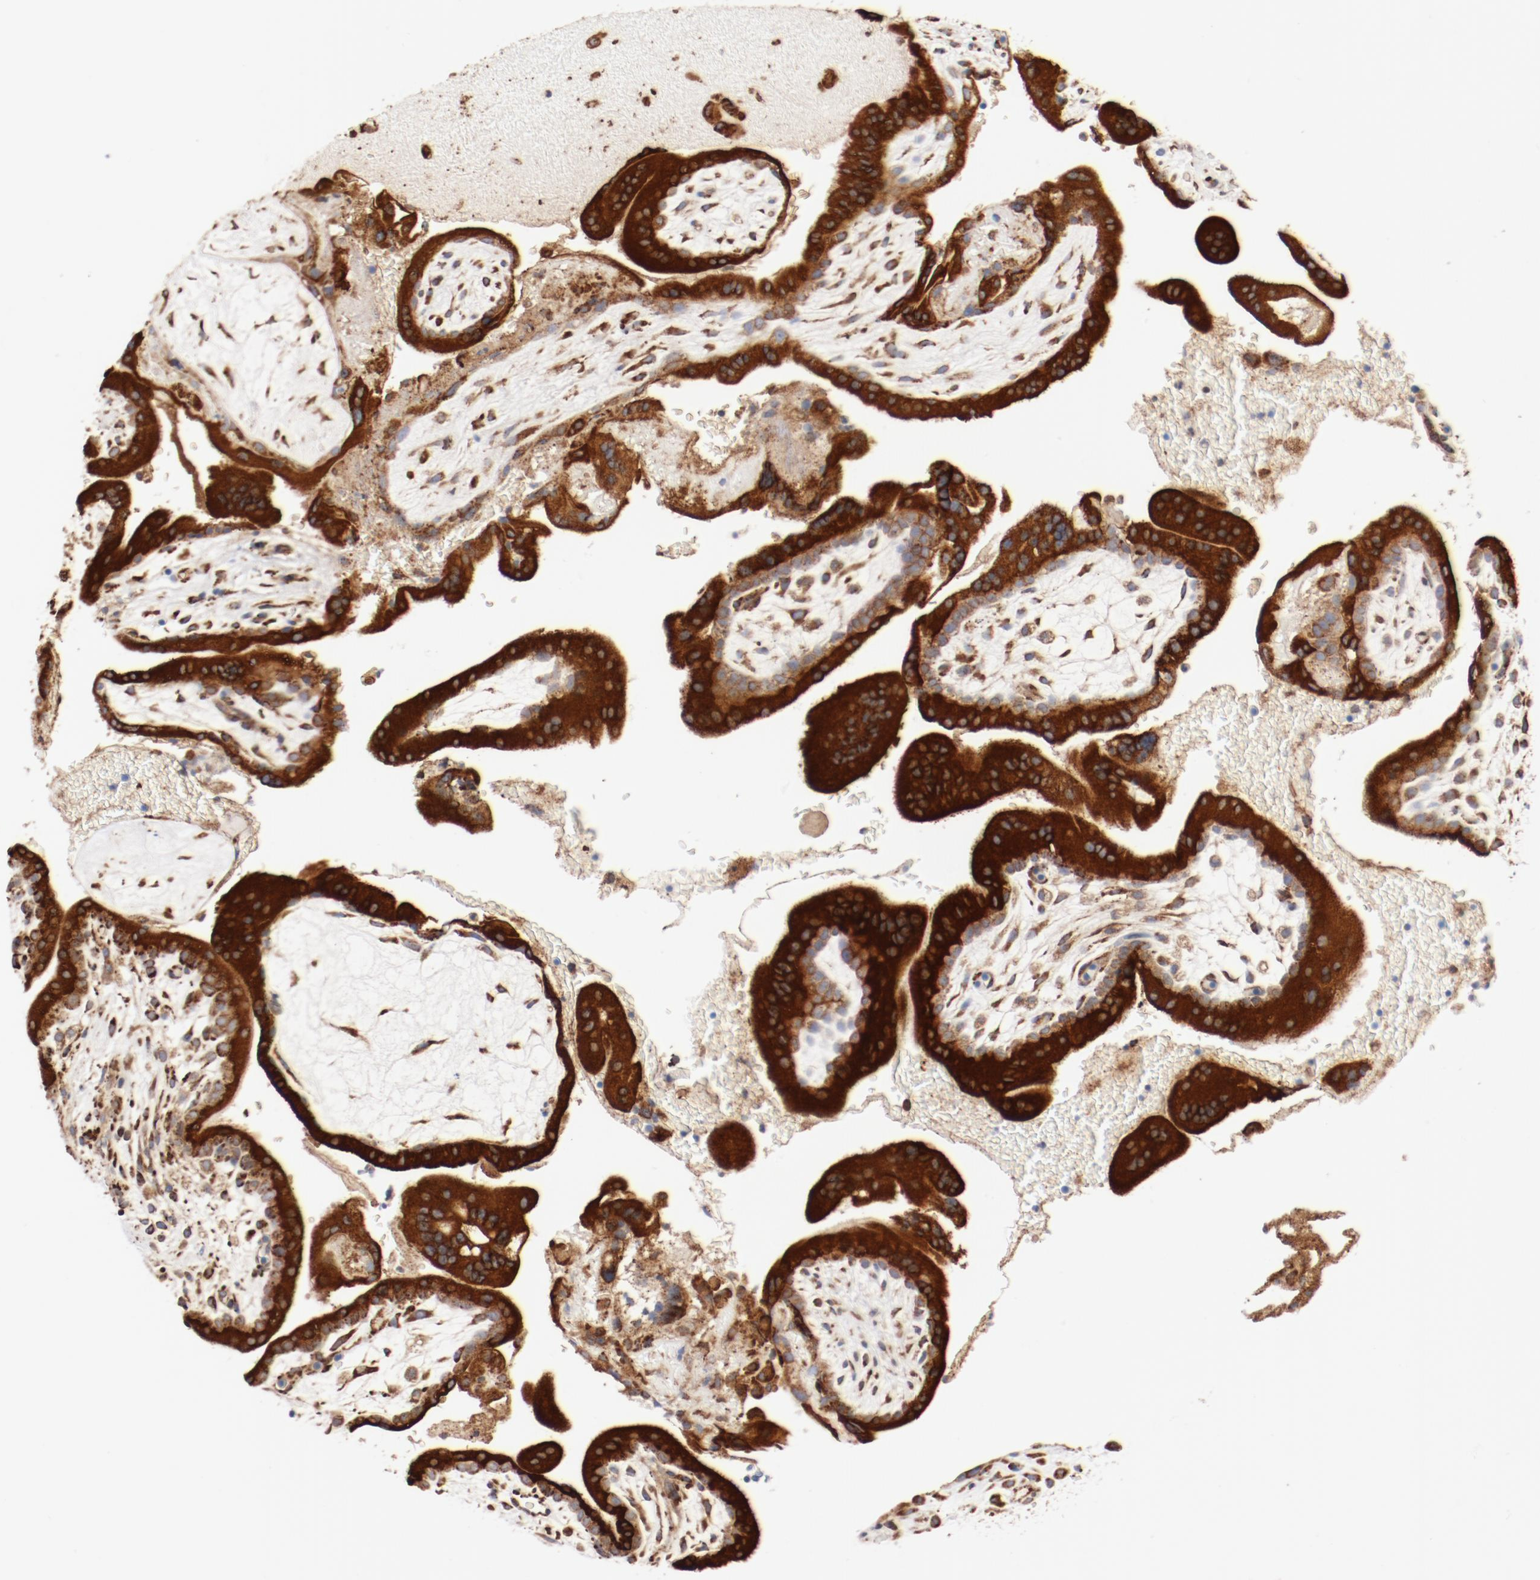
{"staining": {"intensity": "moderate", "quantity": ">75%", "location": "cytoplasmic/membranous"}, "tissue": "placenta", "cell_type": "Decidual cells", "image_type": "normal", "snomed": [{"axis": "morphology", "description": "Normal tissue, NOS"}, {"axis": "topography", "description": "Placenta"}], "caption": "Immunohistochemical staining of normal human placenta shows >75% levels of moderate cytoplasmic/membranous protein positivity in about >75% of decidual cells. The staining was performed using DAB (3,3'-diaminobenzidine) to visualize the protein expression in brown, while the nuclei were stained in blue with hematoxylin (Magnification: 20x).", "gene": "PDPK1", "patient": {"sex": "female", "age": 35}}